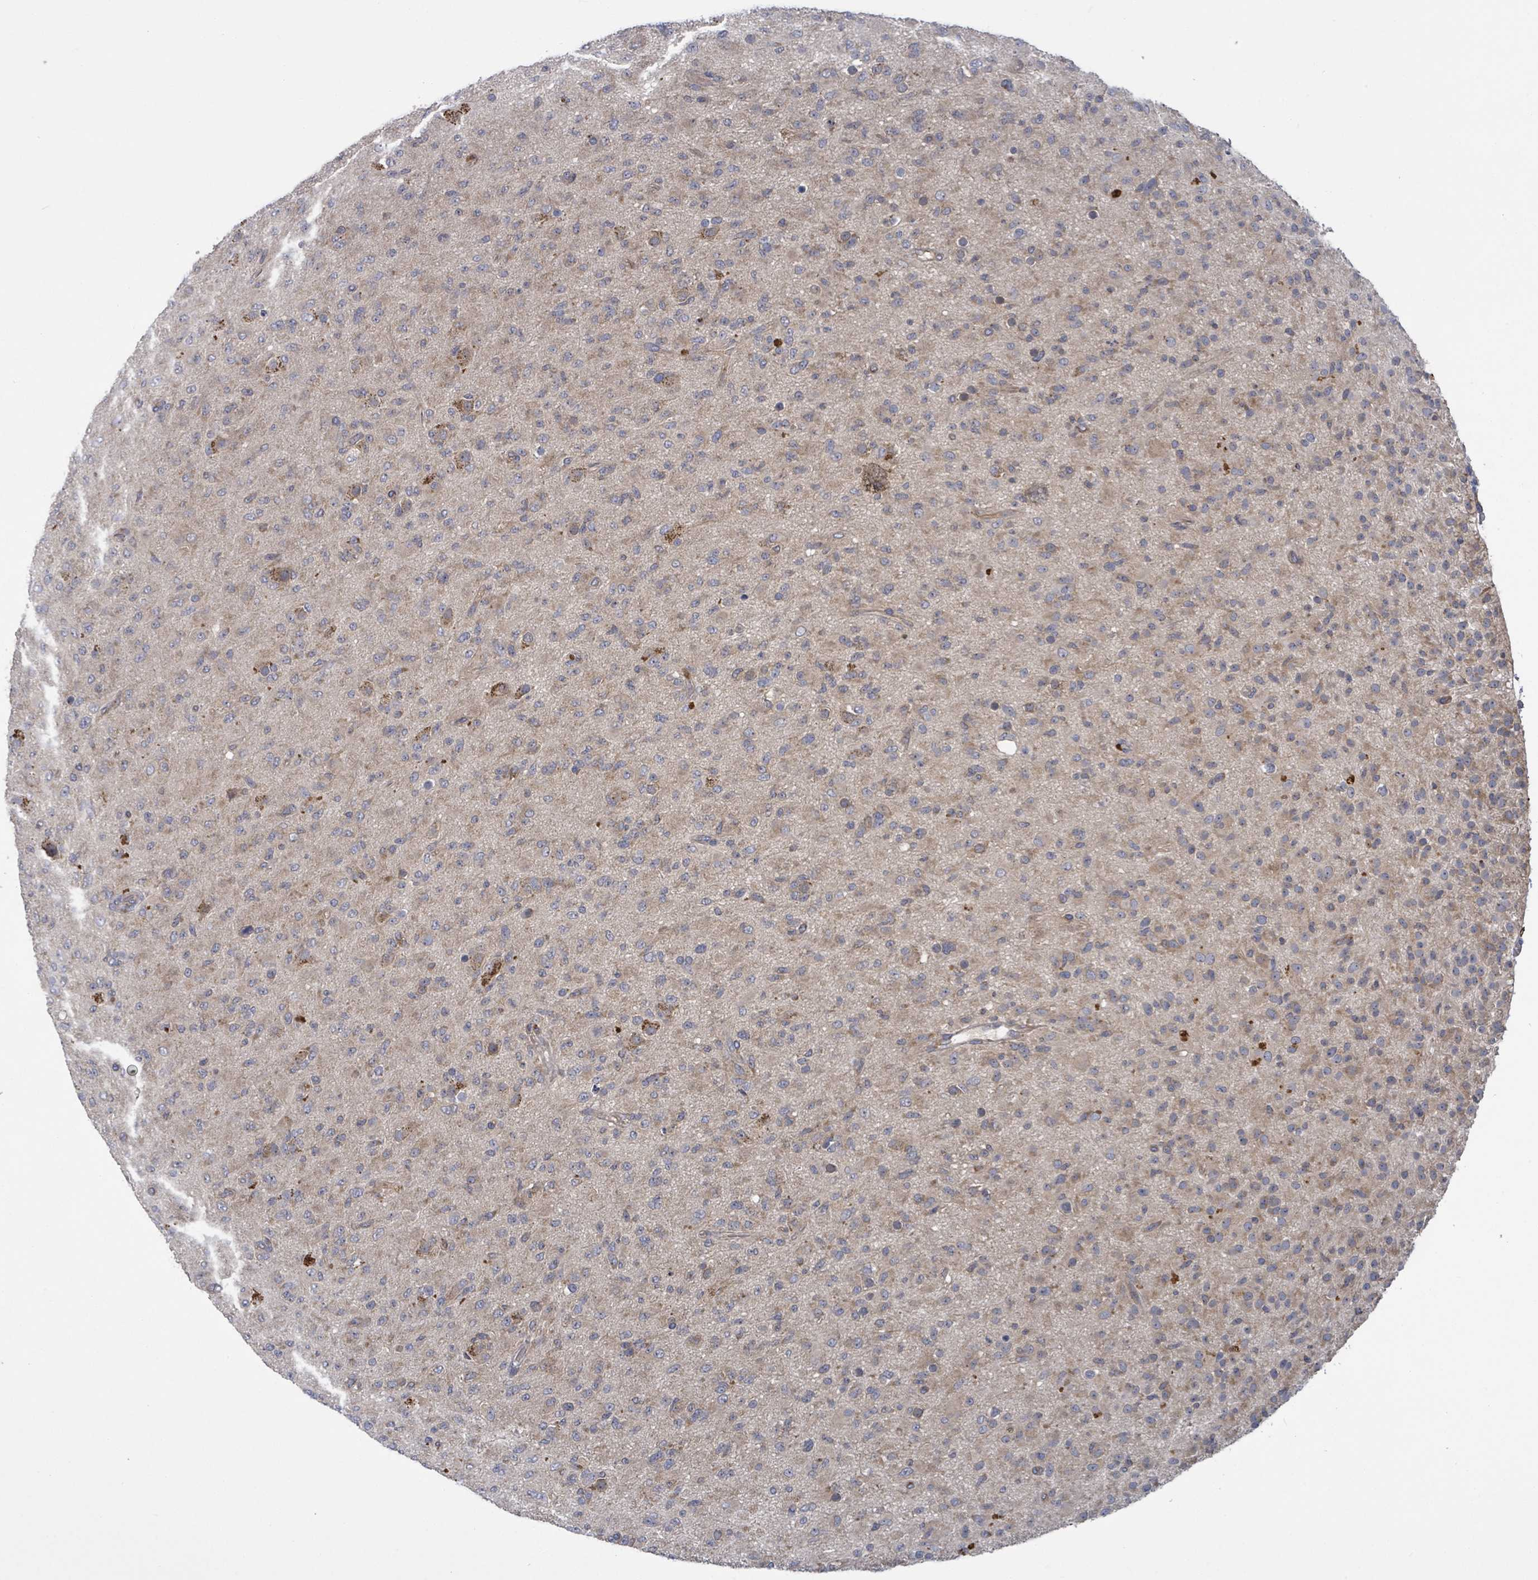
{"staining": {"intensity": "weak", "quantity": "25%-75%", "location": "cytoplasmic/membranous"}, "tissue": "glioma", "cell_type": "Tumor cells", "image_type": "cancer", "snomed": [{"axis": "morphology", "description": "Glioma, malignant, Low grade"}, {"axis": "topography", "description": "Brain"}], "caption": "There is low levels of weak cytoplasmic/membranous expression in tumor cells of malignant glioma (low-grade), as demonstrated by immunohistochemical staining (brown color).", "gene": "SERPINE3", "patient": {"sex": "male", "age": 65}}